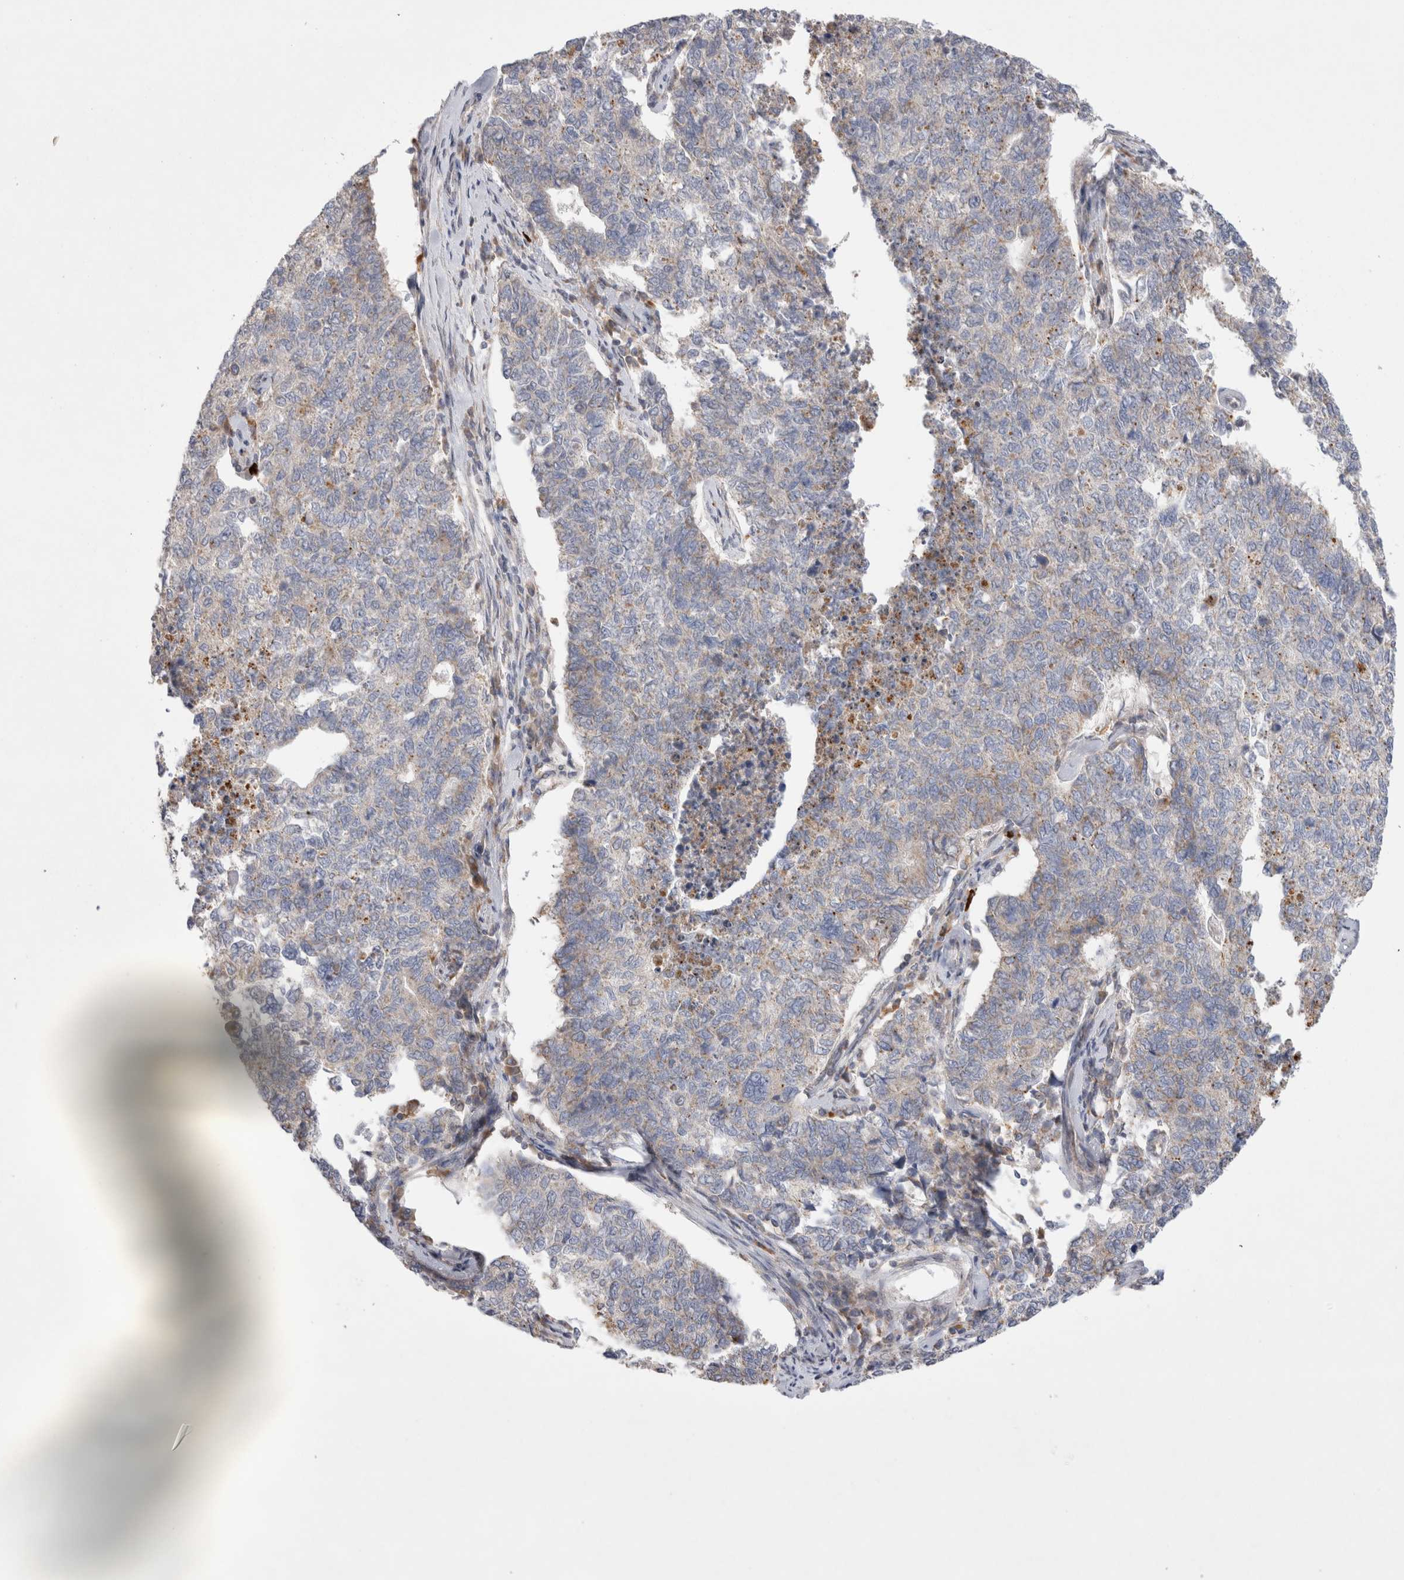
{"staining": {"intensity": "weak", "quantity": "<25%", "location": "cytoplasmic/membranous"}, "tissue": "cervical cancer", "cell_type": "Tumor cells", "image_type": "cancer", "snomed": [{"axis": "morphology", "description": "Squamous cell carcinoma, NOS"}, {"axis": "topography", "description": "Cervix"}], "caption": "The IHC image has no significant expression in tumor cells of squamous cell carcinoma (cervical) tissue.", "gene": "TBC1D16", "patient": {"sex": "female", "age": 63}}